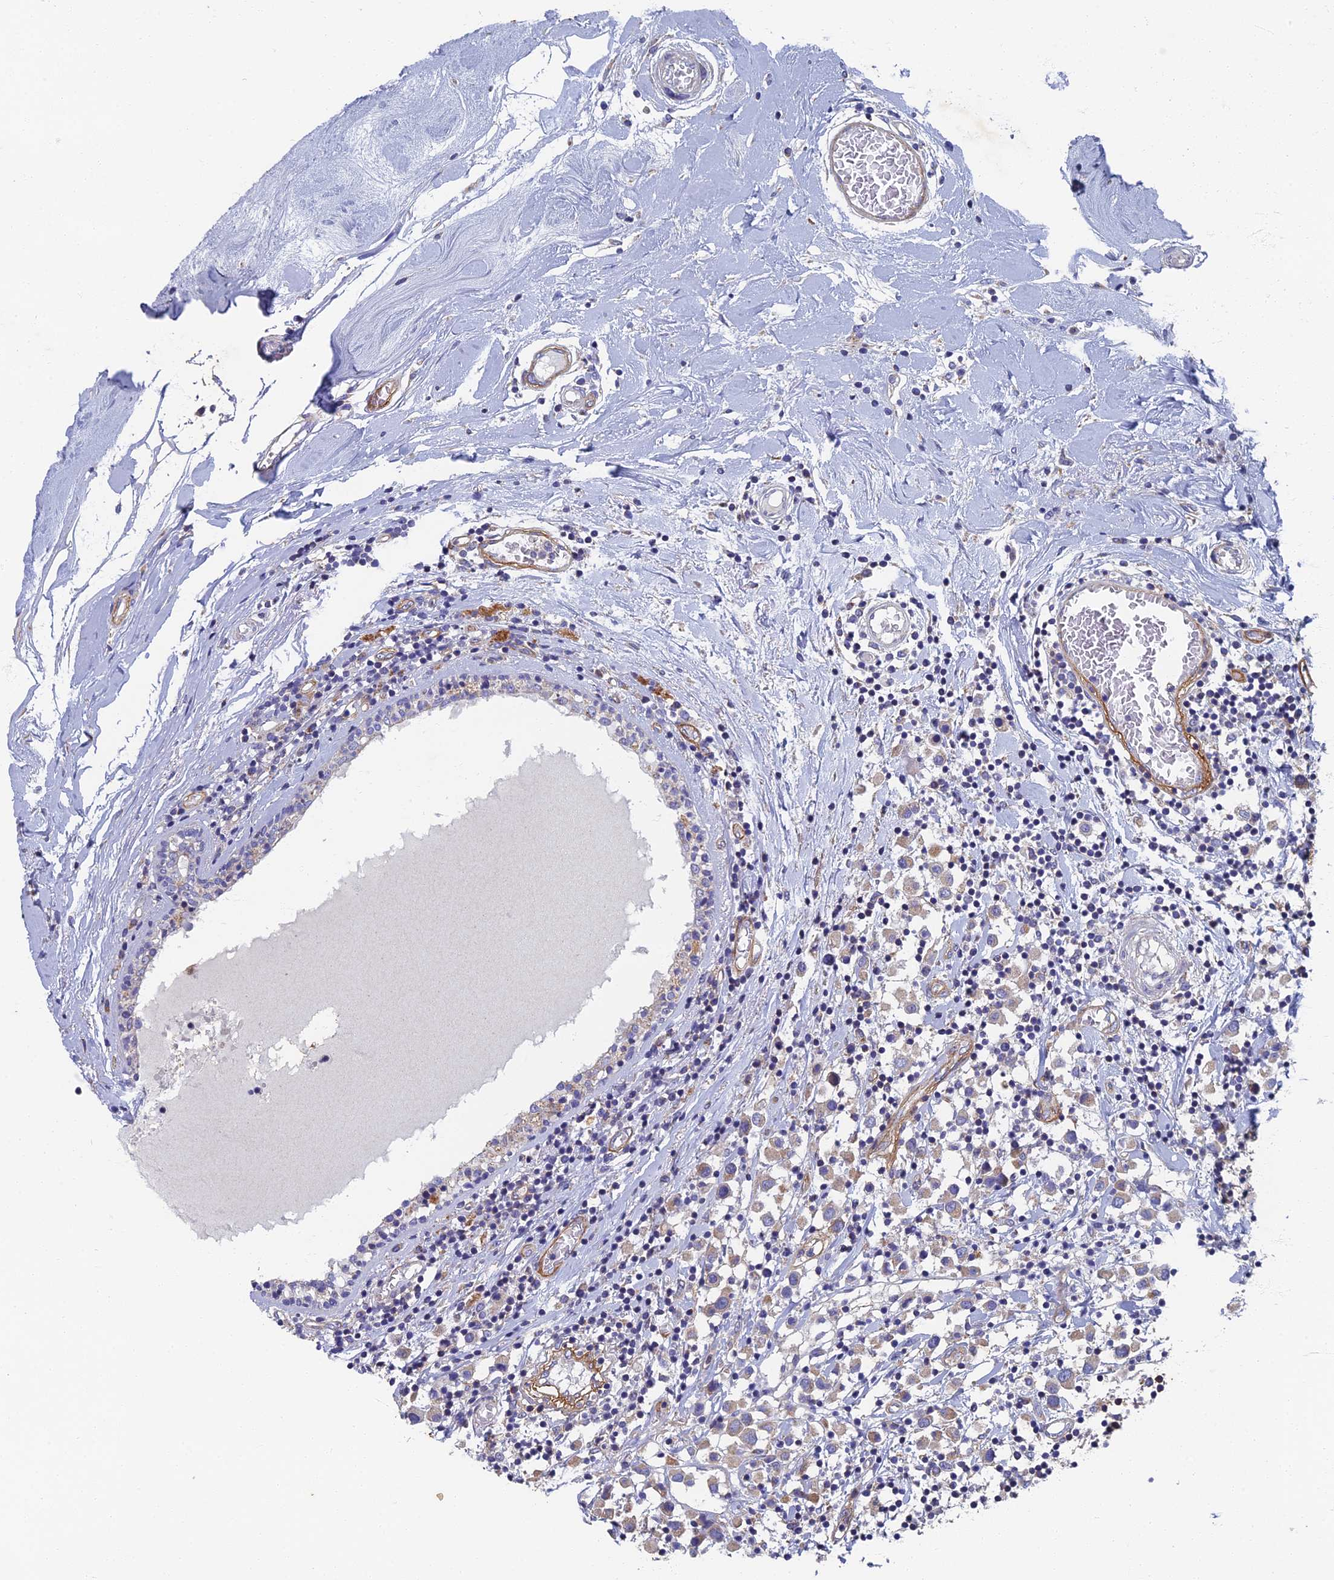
{"staining": {"intensity": "weak", "quantity": "25%-75%", "location": "cytoplasmic/membranous"}, "tissue": "breast cancer", "cell_type": "Tumor cells", "image_type": "cancer", "snomed": [{"axis": "morphology", "description": "Duct carcinoma"}, {"axis": "topography", "description": "Breast"}], "caption": "Tumor cells reveal weak cytoplasmic/membranous staining in about 25%-75% of cells in breast cancer (intraductal carcinoma). The staining was performed using DAB, with brown indicating positive protein expression. Nuclei are stained blue with hematoxylin.", "gene": "RNASEK", "patient": {"sex": "female", "age": 61}}